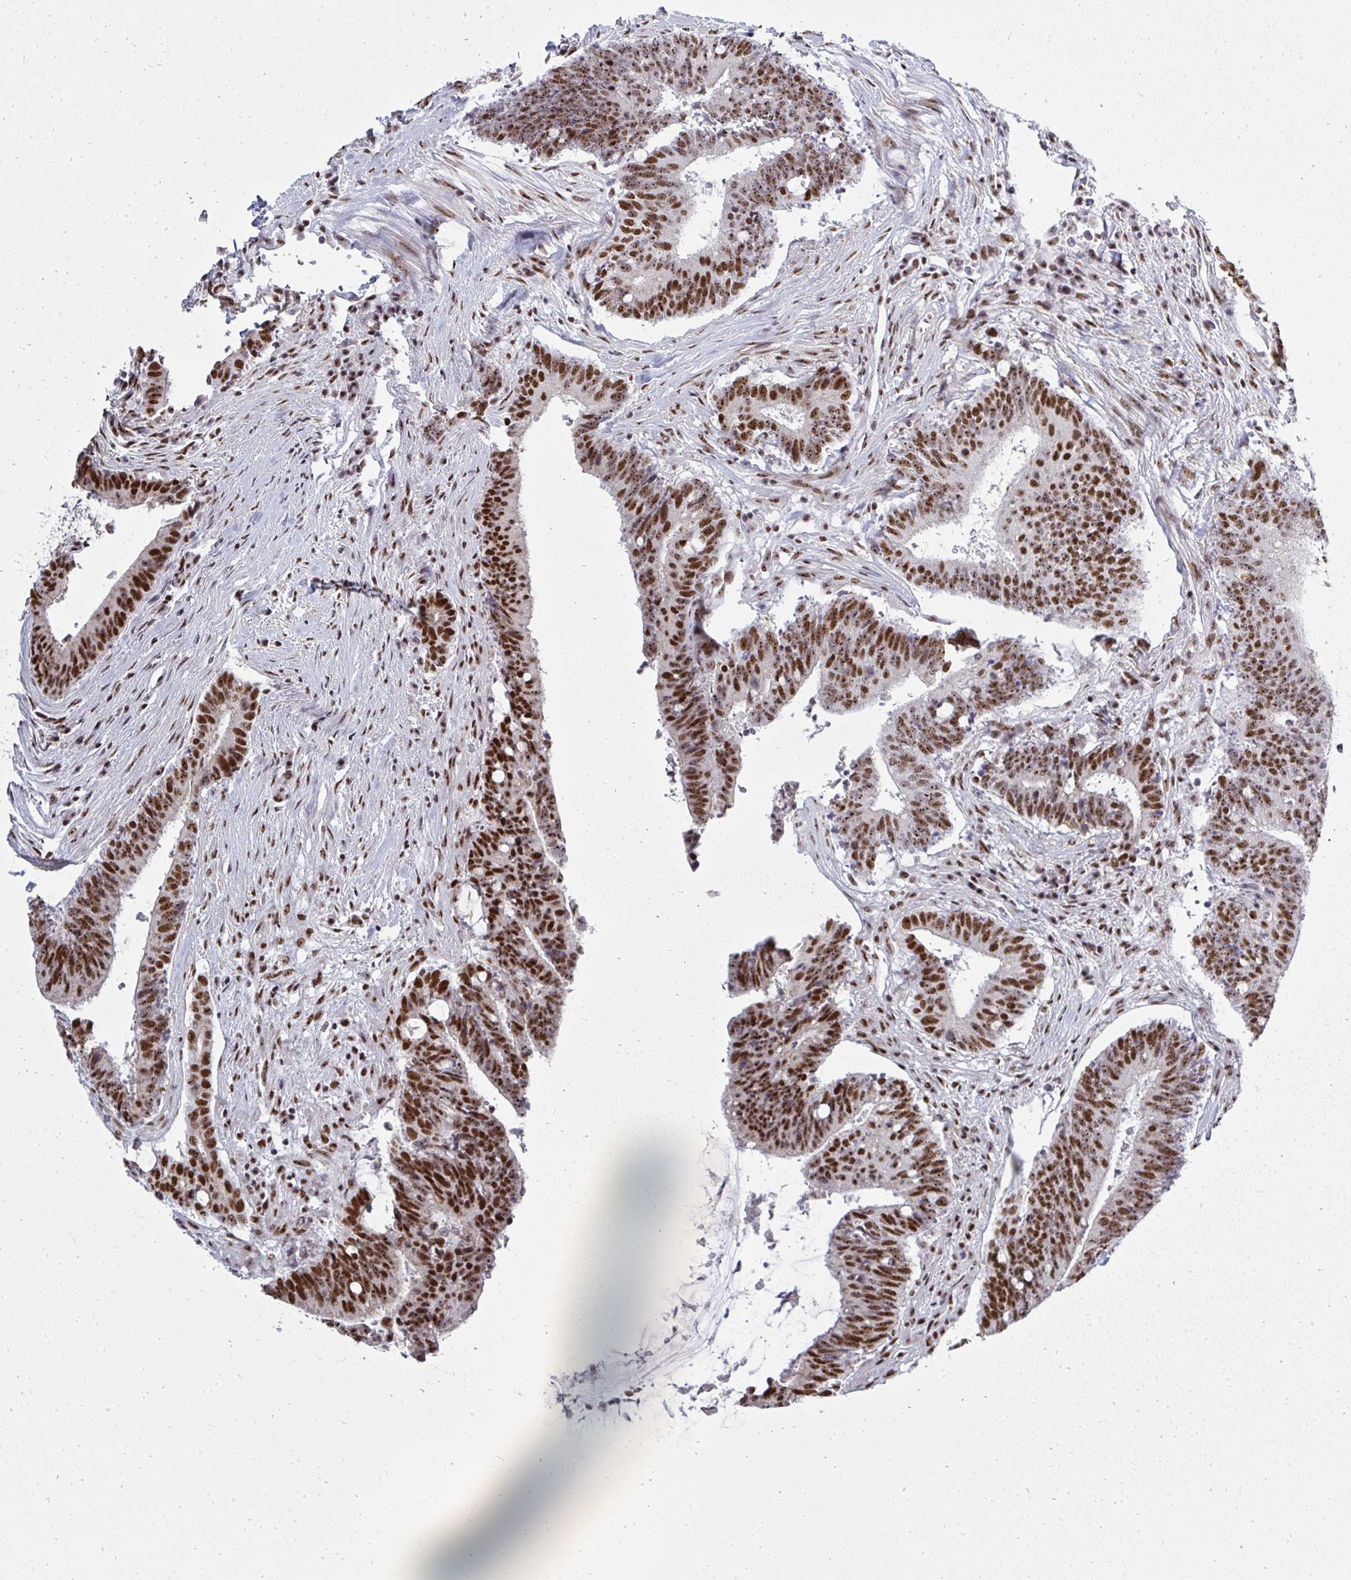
{"staining": {"intensity": "strong", "quantity": ">75%", "location": "nuclear"}, "tissue": "colorectal cancer", "cell_type": "Tumor cells", "image_type": "cancer", "snomed": [{"axis": "morphology", "description": "Adenocarcinoma, NOS"}, {"axis": "topography", "description": "Colon"}], "caption": "The immunohistochemical stain highlights strong nuclear positivity in tumor cells of colorectal adenocarcinoma tissue. (DAB IHC with brightfield microscopy, high magnification).", "gene": "SIRT7", "patient": {"sex": "female", "age": 43}}